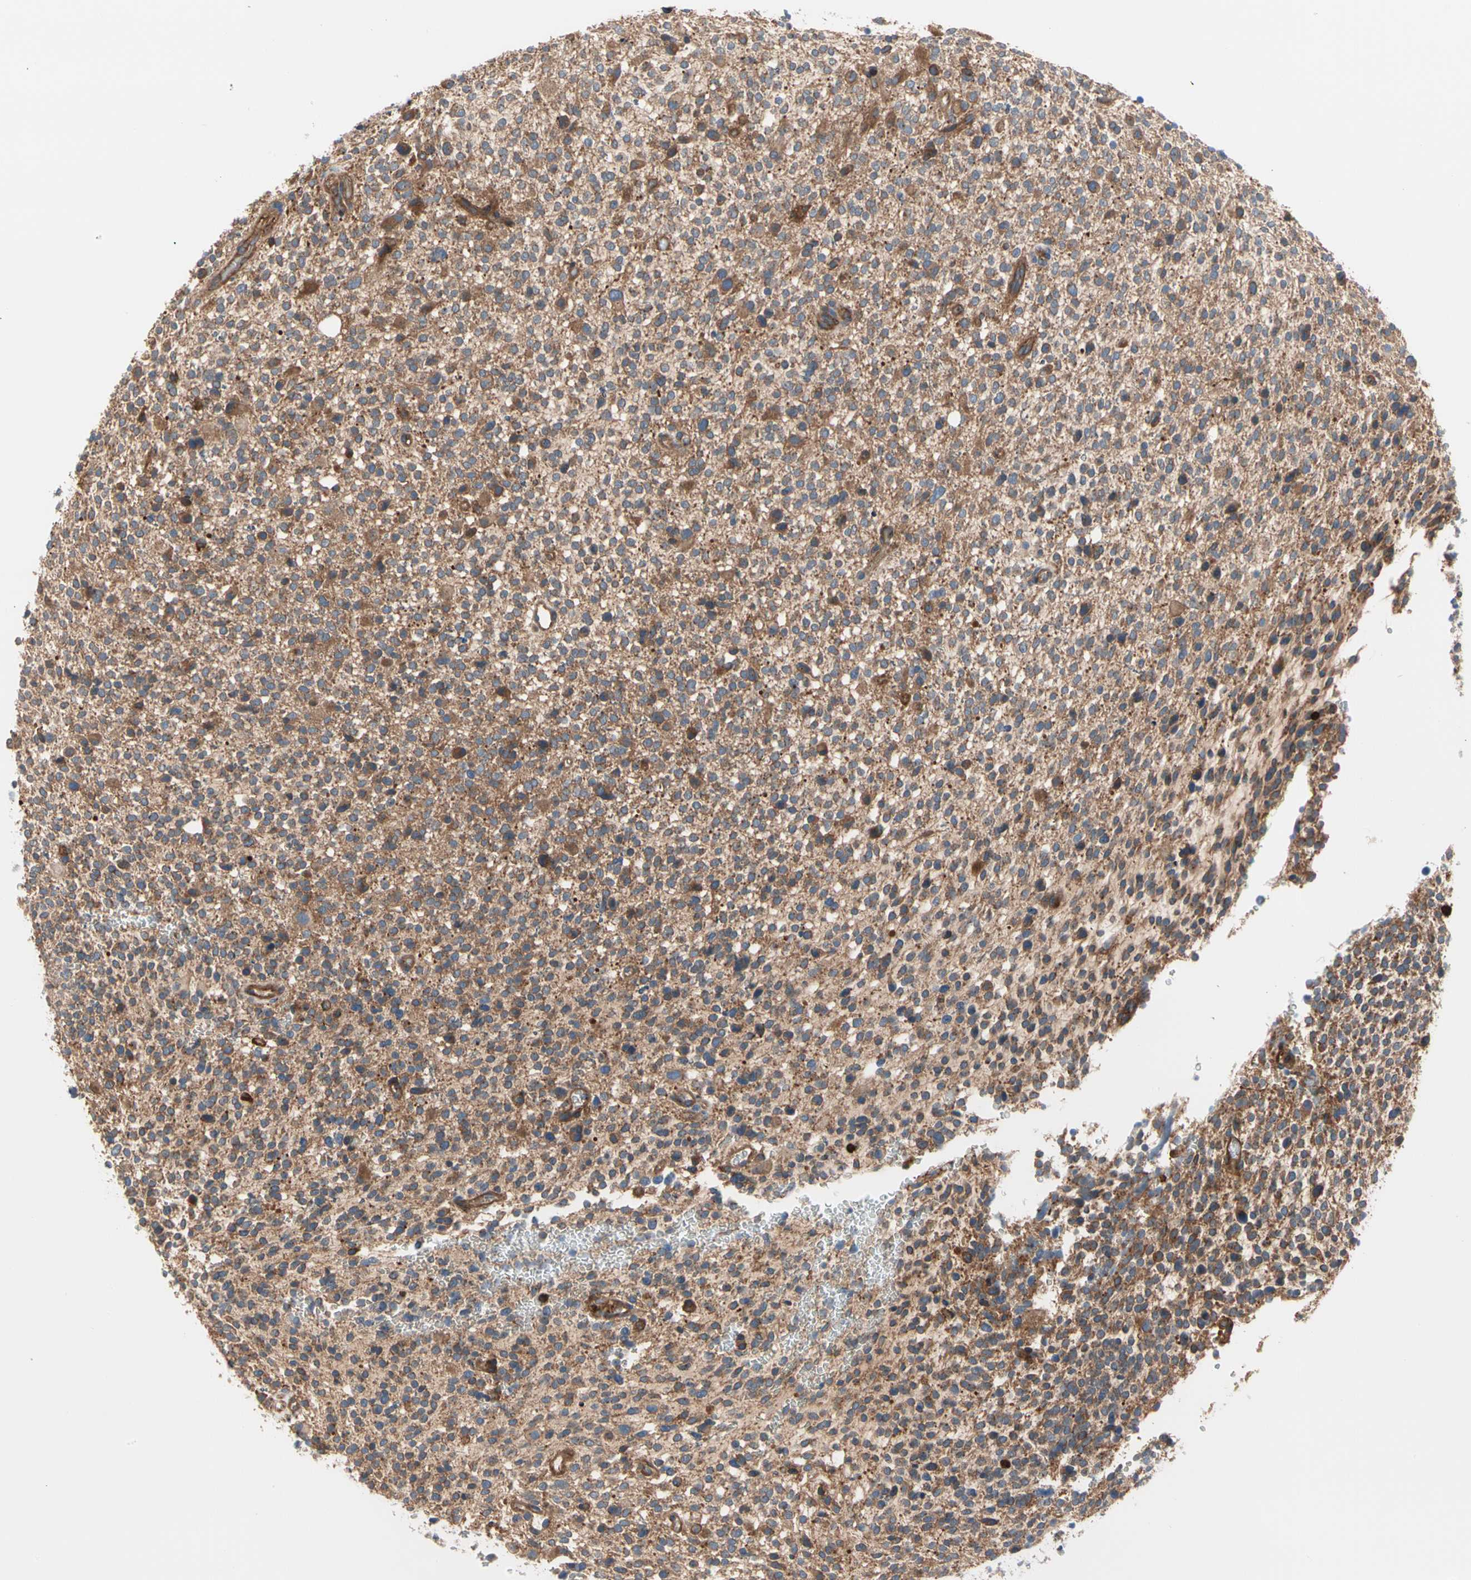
{"staining": {"intensity": "moderate", "quantity": ">75%", "location": "cytoplasmic/membranous"}, "tissue": "glioma", "cell_type": "Tumor cells", "image_type": "cancer", "snomed": [{"axis": "morphology", "description": "Glioma, malignant, High grade"}, {"axis": "topography", "description": "Brain"}], "caption": "This histopathology image reveals IHC staining of glioma, with medium moderate cytoplasmic/membranous expression in approximately >75% of tumor cells.", "gene": "ROCK1", "patient": {"sex": "male", "age": 48}}